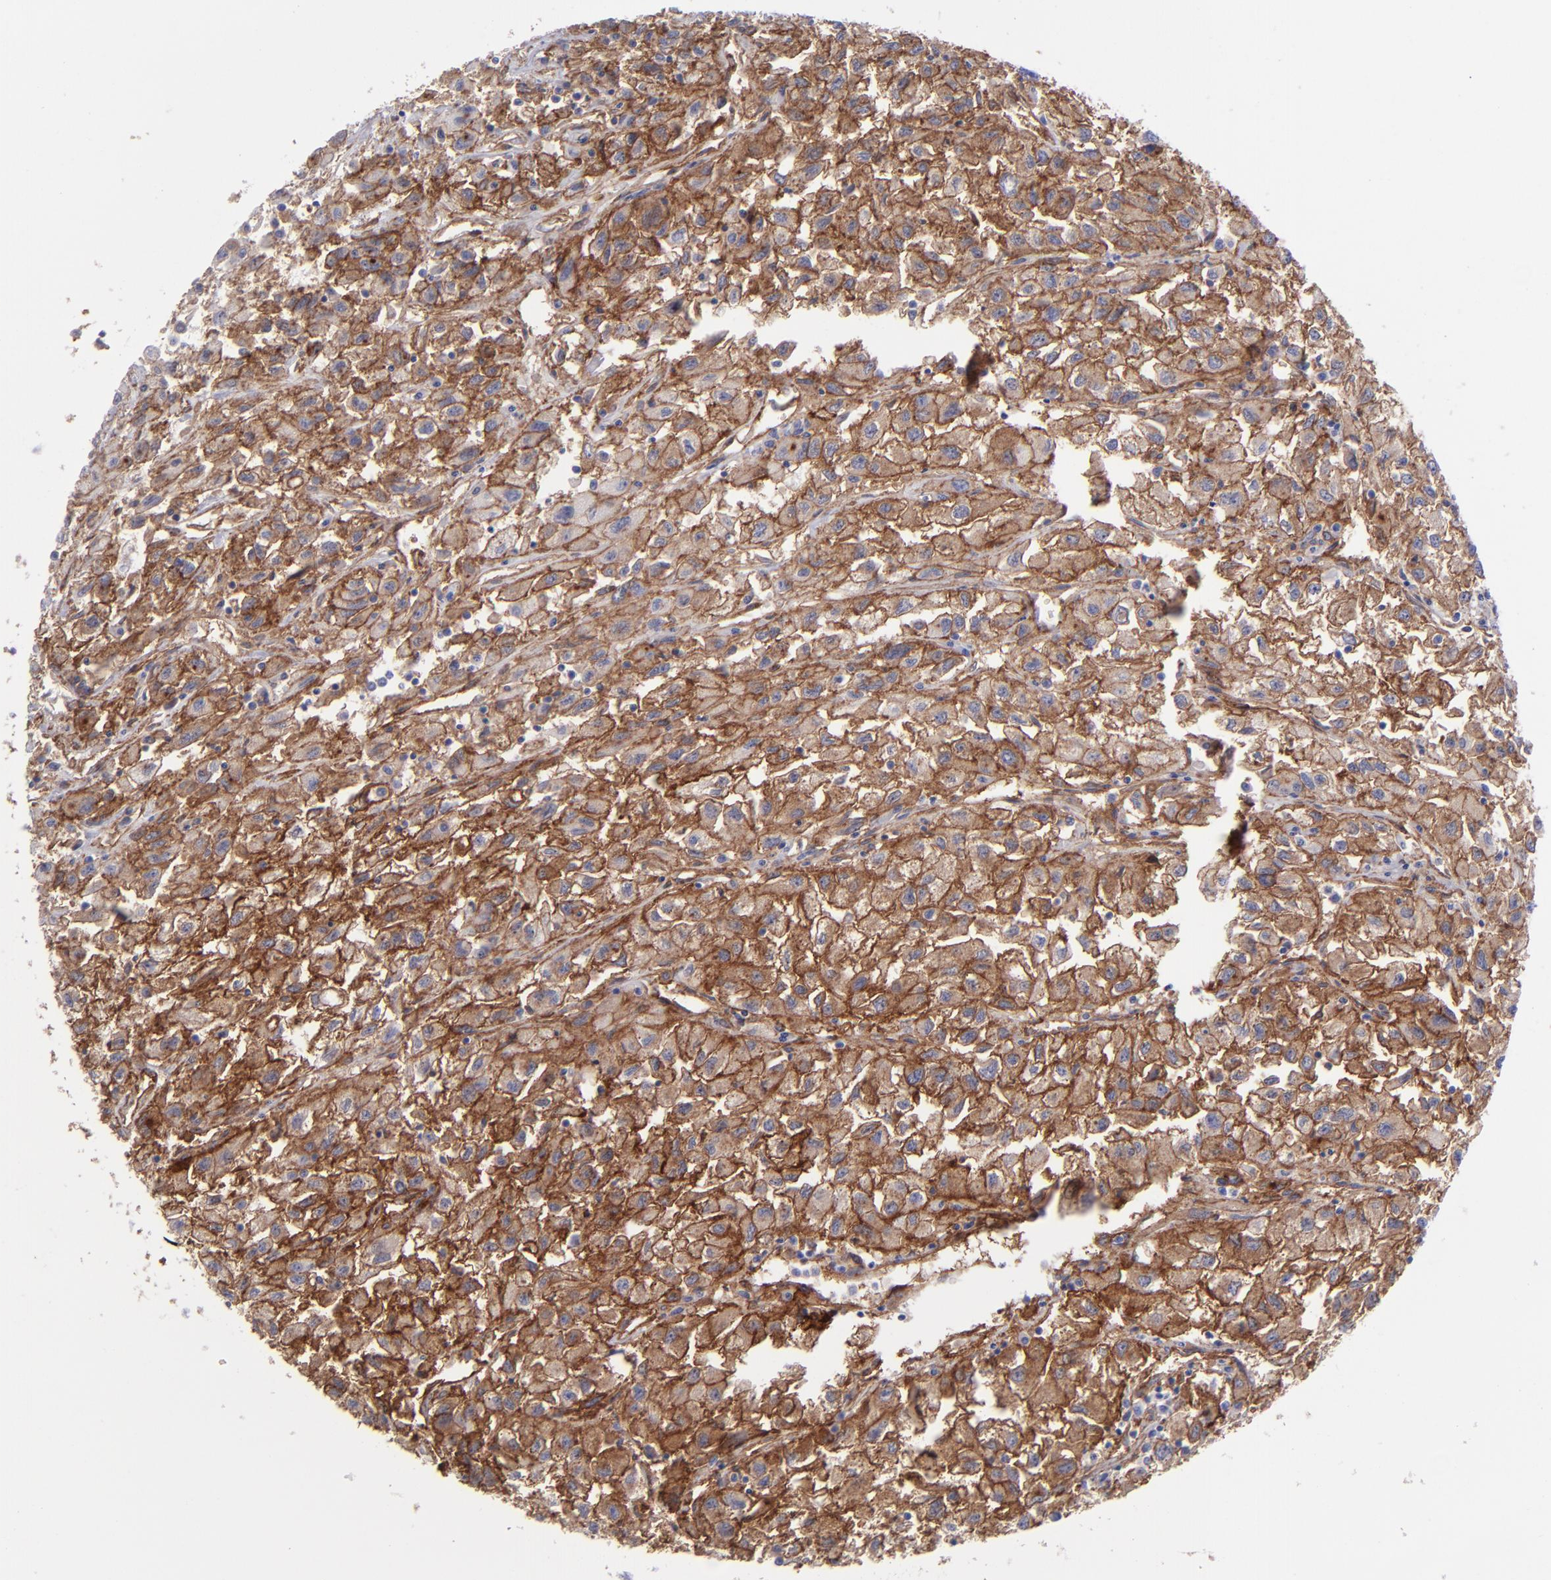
{"staining": {"intensity": "moderate", "quantity": ">75%", "location": "cytoplasmic/membranous"}, "tissue": "renal cancer", "cell_type": "Tumor cells", "image_type": "cancer", "snomed": [{"axis": "morphology", "description": "Adenocarcinoma, NOS"}, {"axis": "topography", "description": "Kidney"}], "caption": "The histopathology image exhibits immunohistochemical staining of adenocarcinoma (renal). There is moderate cytoplasmic/membranous expression is identified in about >75% of tumor cells. The protein of interest is stained brown, and the nuclei are stained in blue (DAB (3,3'-diaminobenzidine) IHC with brightfield microscopy, high magnification).", "gene": "ITGAV", "patient": {"sex": "male", "age": 59}}